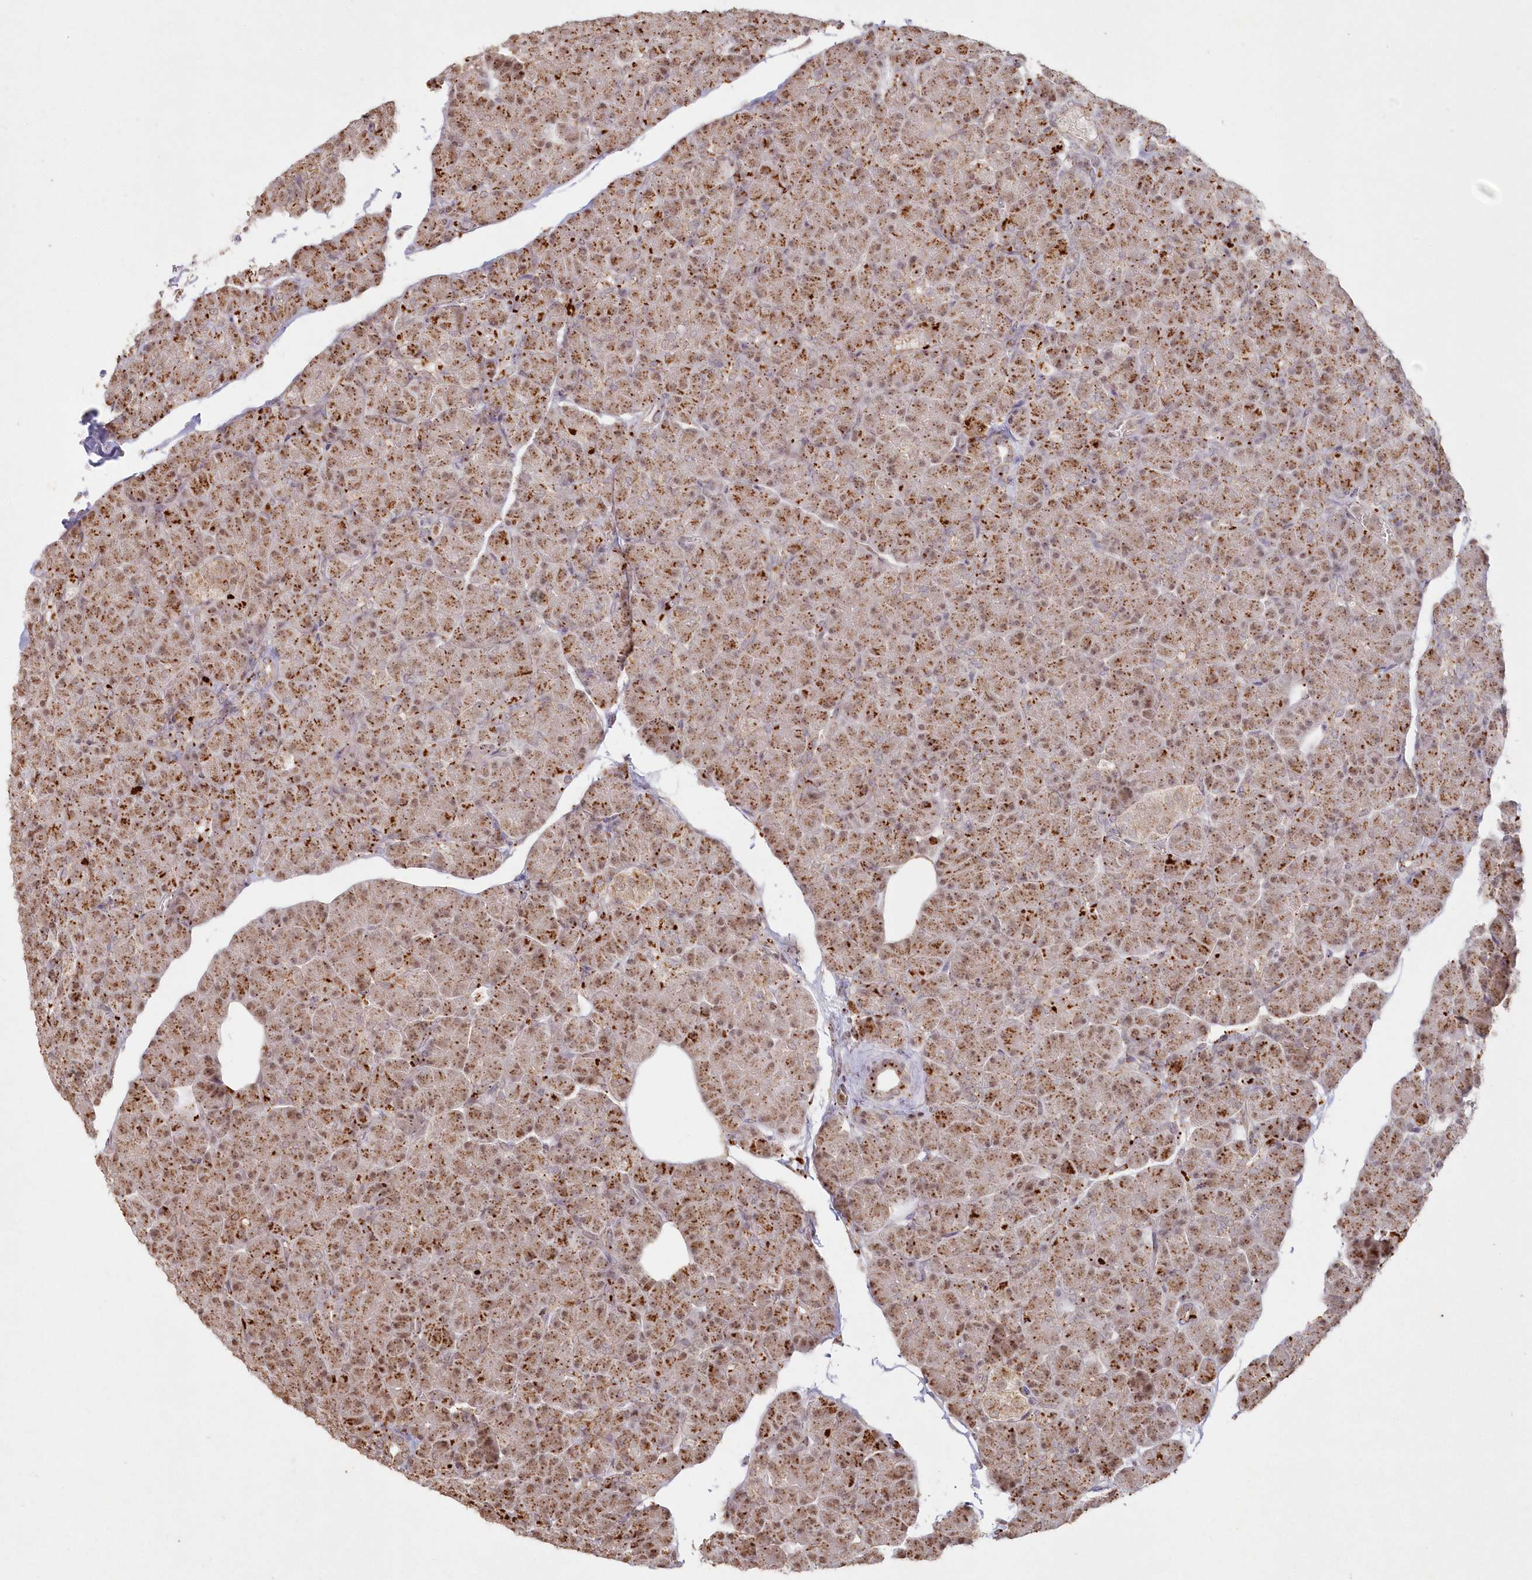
{"staining": {"intensity": "moderate", "quantity": ">75%", "location": "cytoplasmic/membranous"}, "tissue": "pancreas", "cell_type": "Exocrine glandular cells", "image_type": "normal", "snomed": [{"axis": "morphology", "description": "Normal tissue, NOS"}, {"axis": "topography", "description": "Pancreas"}], "caption": "Moderate cytoplasmic/membranous expression is present in about >75% of exocrine glandular cells in unremarkable pancreas. (DAB (3,3'-diaminobenzidine) IHC, brown staining for protein, blue staining for nuclei).", "gene": "ARSB", "patient": {"sex": "female", "age": 43}}